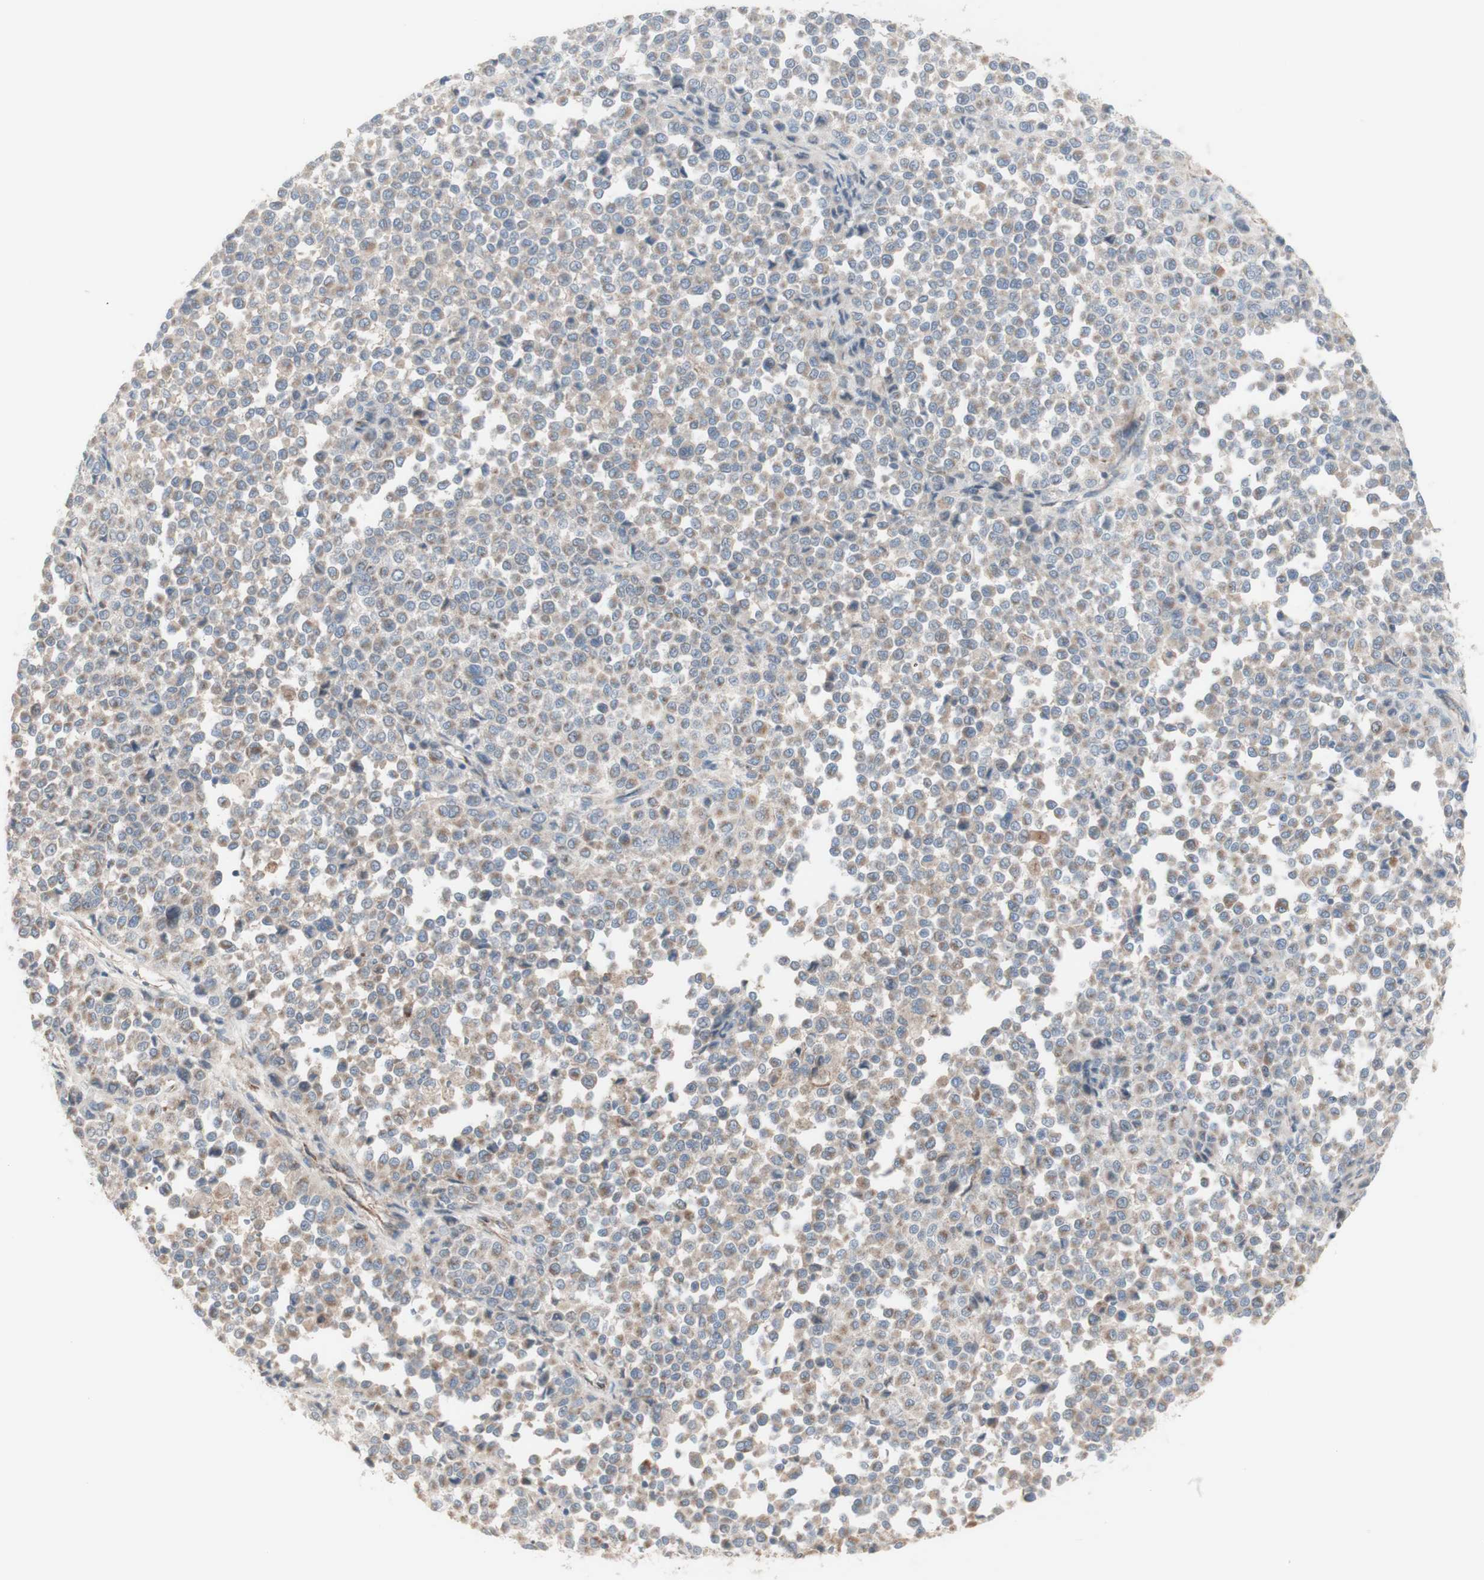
{"staining": {"intensity": "weak", "quantity": "25%-75%", "location": "cytoplasmic/membranous"}, "tissue": "melanoma", "cell_type": "Tumor cells", "image_type": "cancer", "snomed": [{"axis": "morphology", "description": "Malignant melanoma, Metastatic site"}, {"axis": "topography", "description": "Pancreas"}], "caption": "Protein staining of malignant melanoma (metastatic site) tissue reveals weak cytoplasmic/membranous positivity in about 25%-75% of tumor cells.", "gene": "C3orf52", "patient": {"sex": "female", "age": 30}}